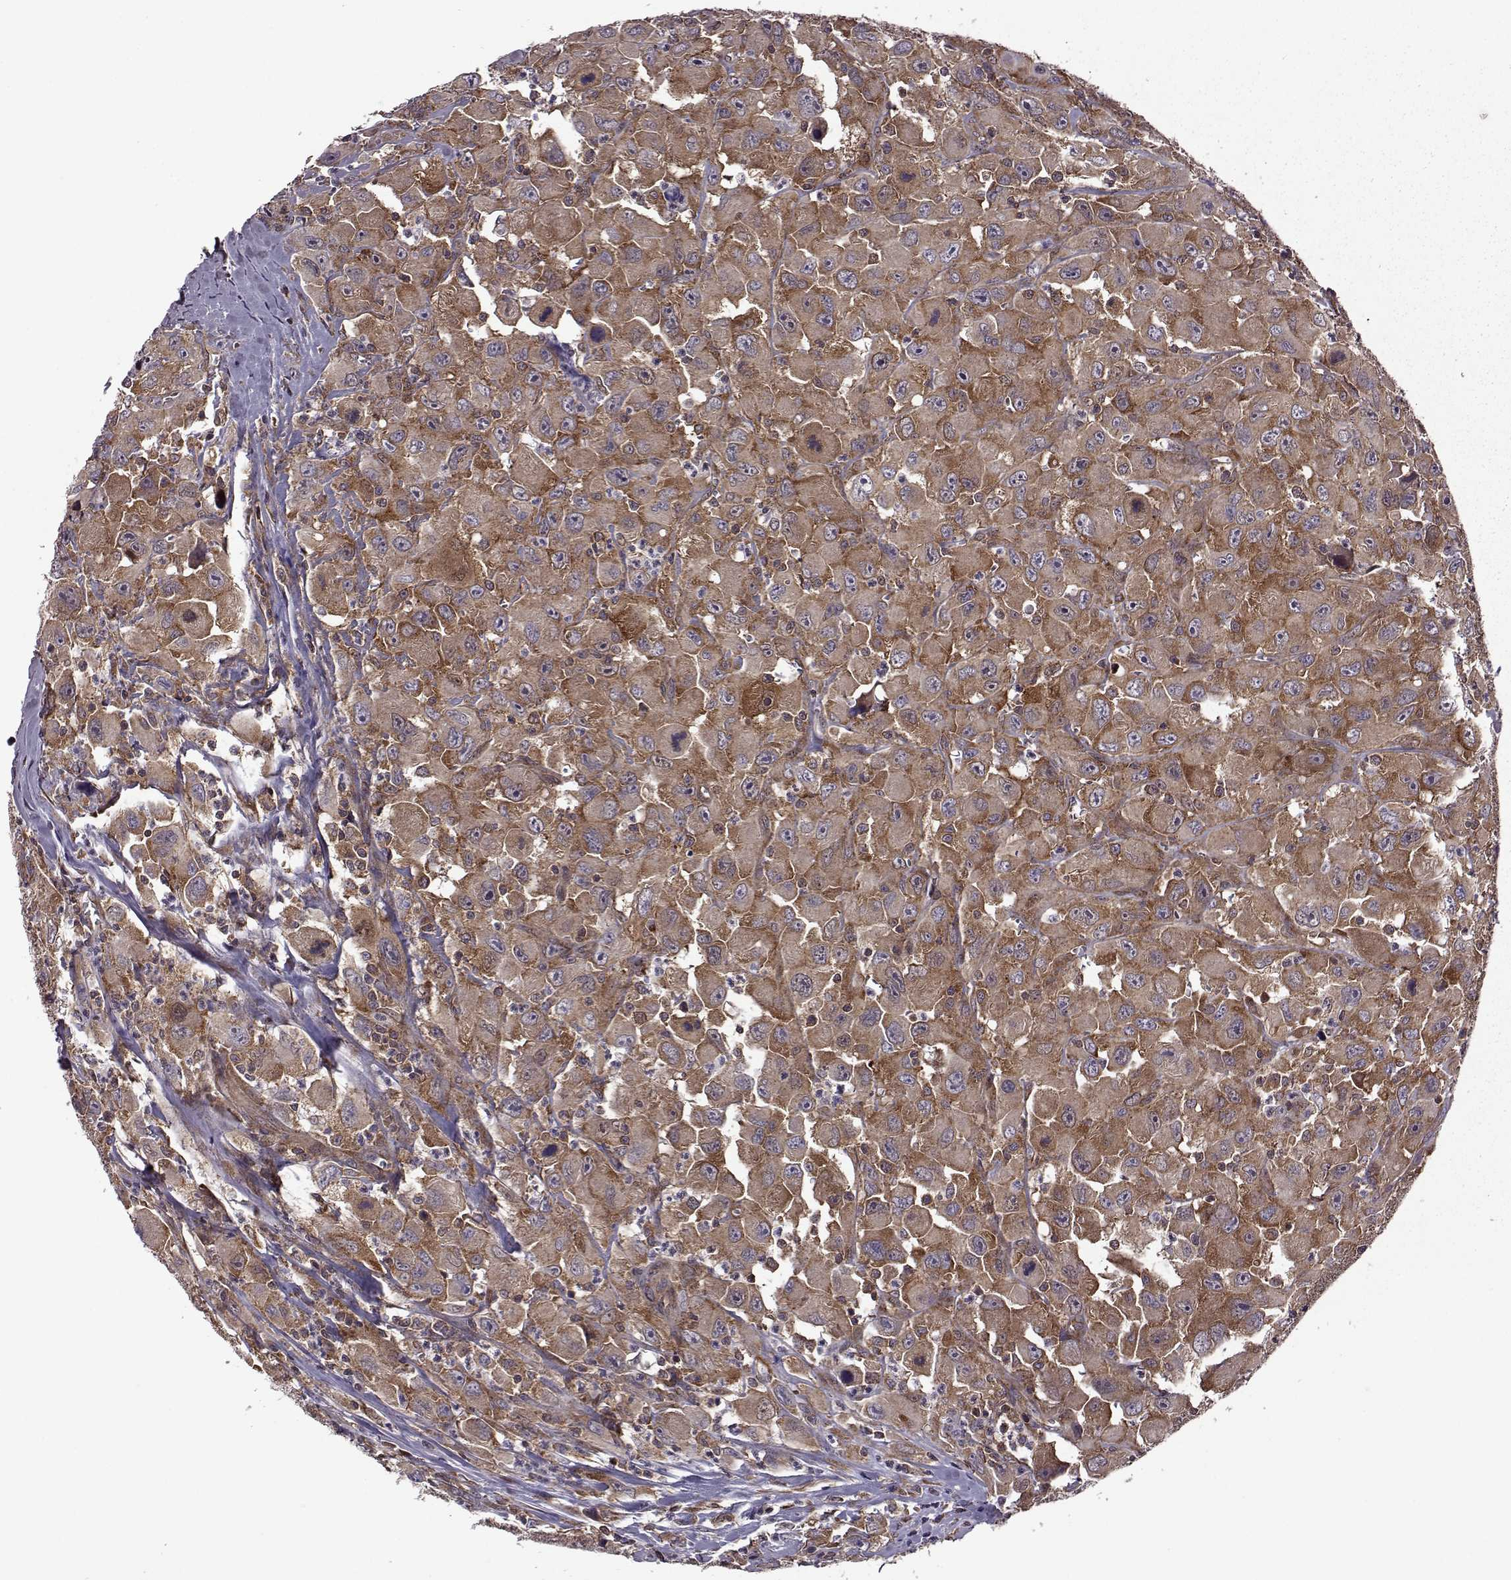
{"staining": {"intensity": "moderate", "quantity": ">75%", "location": "cytoplasmic/membranous"}, "tissue": "head and neck cancer", "cell_type": "Tumor cells", "image_type": "cancer", "snomed": [{"axis": "morphology", "description": "Squamous cell carcinoma, NOS"}, {"axis": "morphology", "description": "Squamous cell carcinoma, metastatic, NOS"}, {"axis": "topography", "description": "Oral tissue"}, {"axis": "topography", "description": "Head-Neck"}], "caption": "Immunohistochemical staining of head and neck squamous cell carcinoma exhibits medium levels of moderate cytoplasmic/membranous positivity in about >75% of tumor cells.", "gene": "URI1", "patient": {"sex": "female", "age": 85}}